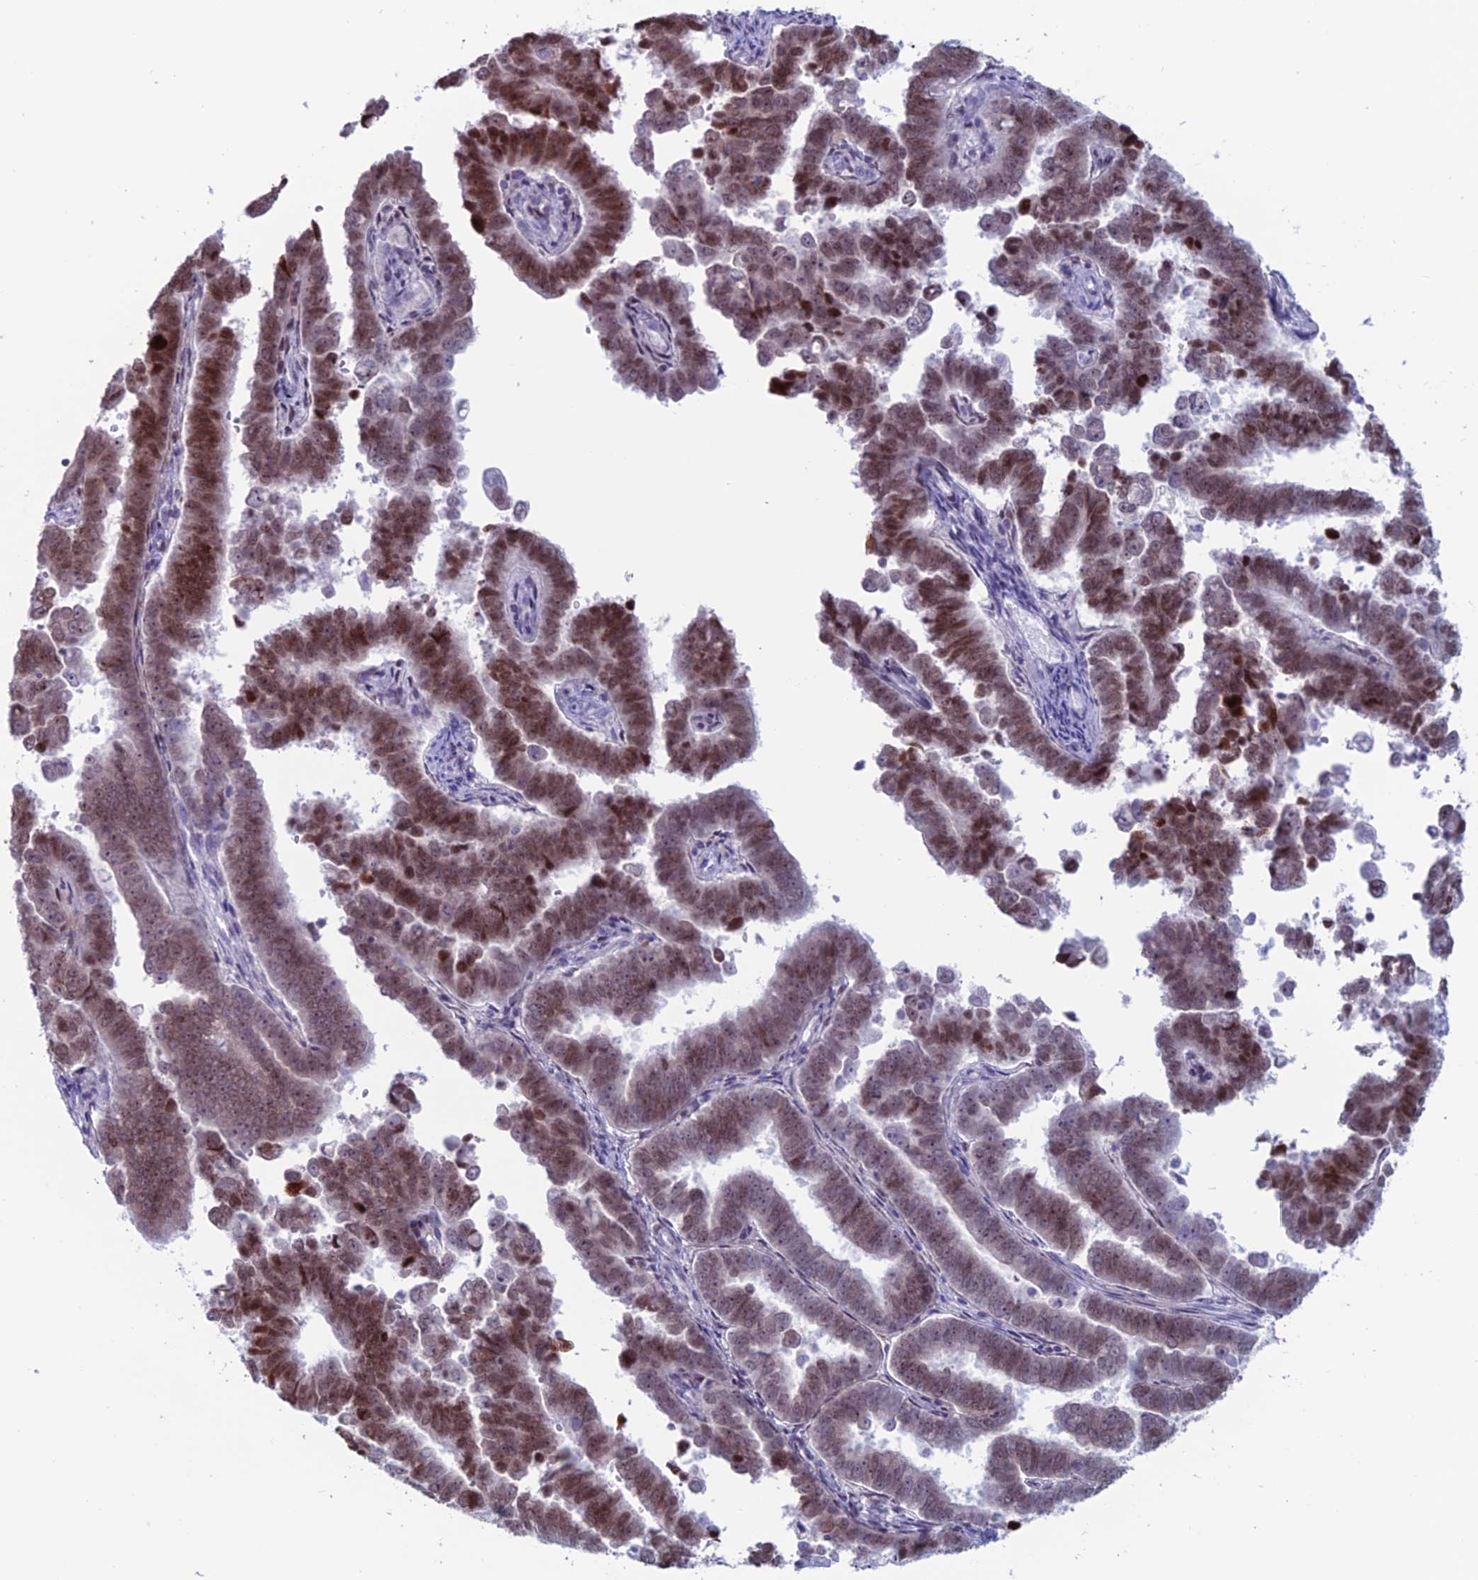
{"staining": {"intensity": "moderate", "quantity": ">75%", "location": "nuclear"}, "tissue": "endometrial cancer", "cell_type": "Tumor cells", "image_type": "cancer", "snomed": [{"axis": "morphology", "description": "Adenocarcinoma, NOS"}, {"axis": "topography", "description": "Endometrium"}], "caption": "Adenocarcinoma (endometrial) tissue shows moderate nuclear expression in about >75% of tumor cells, visualized by immunohistochemistry.", "gene": "CERS6", "patient": {"sex": "female", "age": 75}}